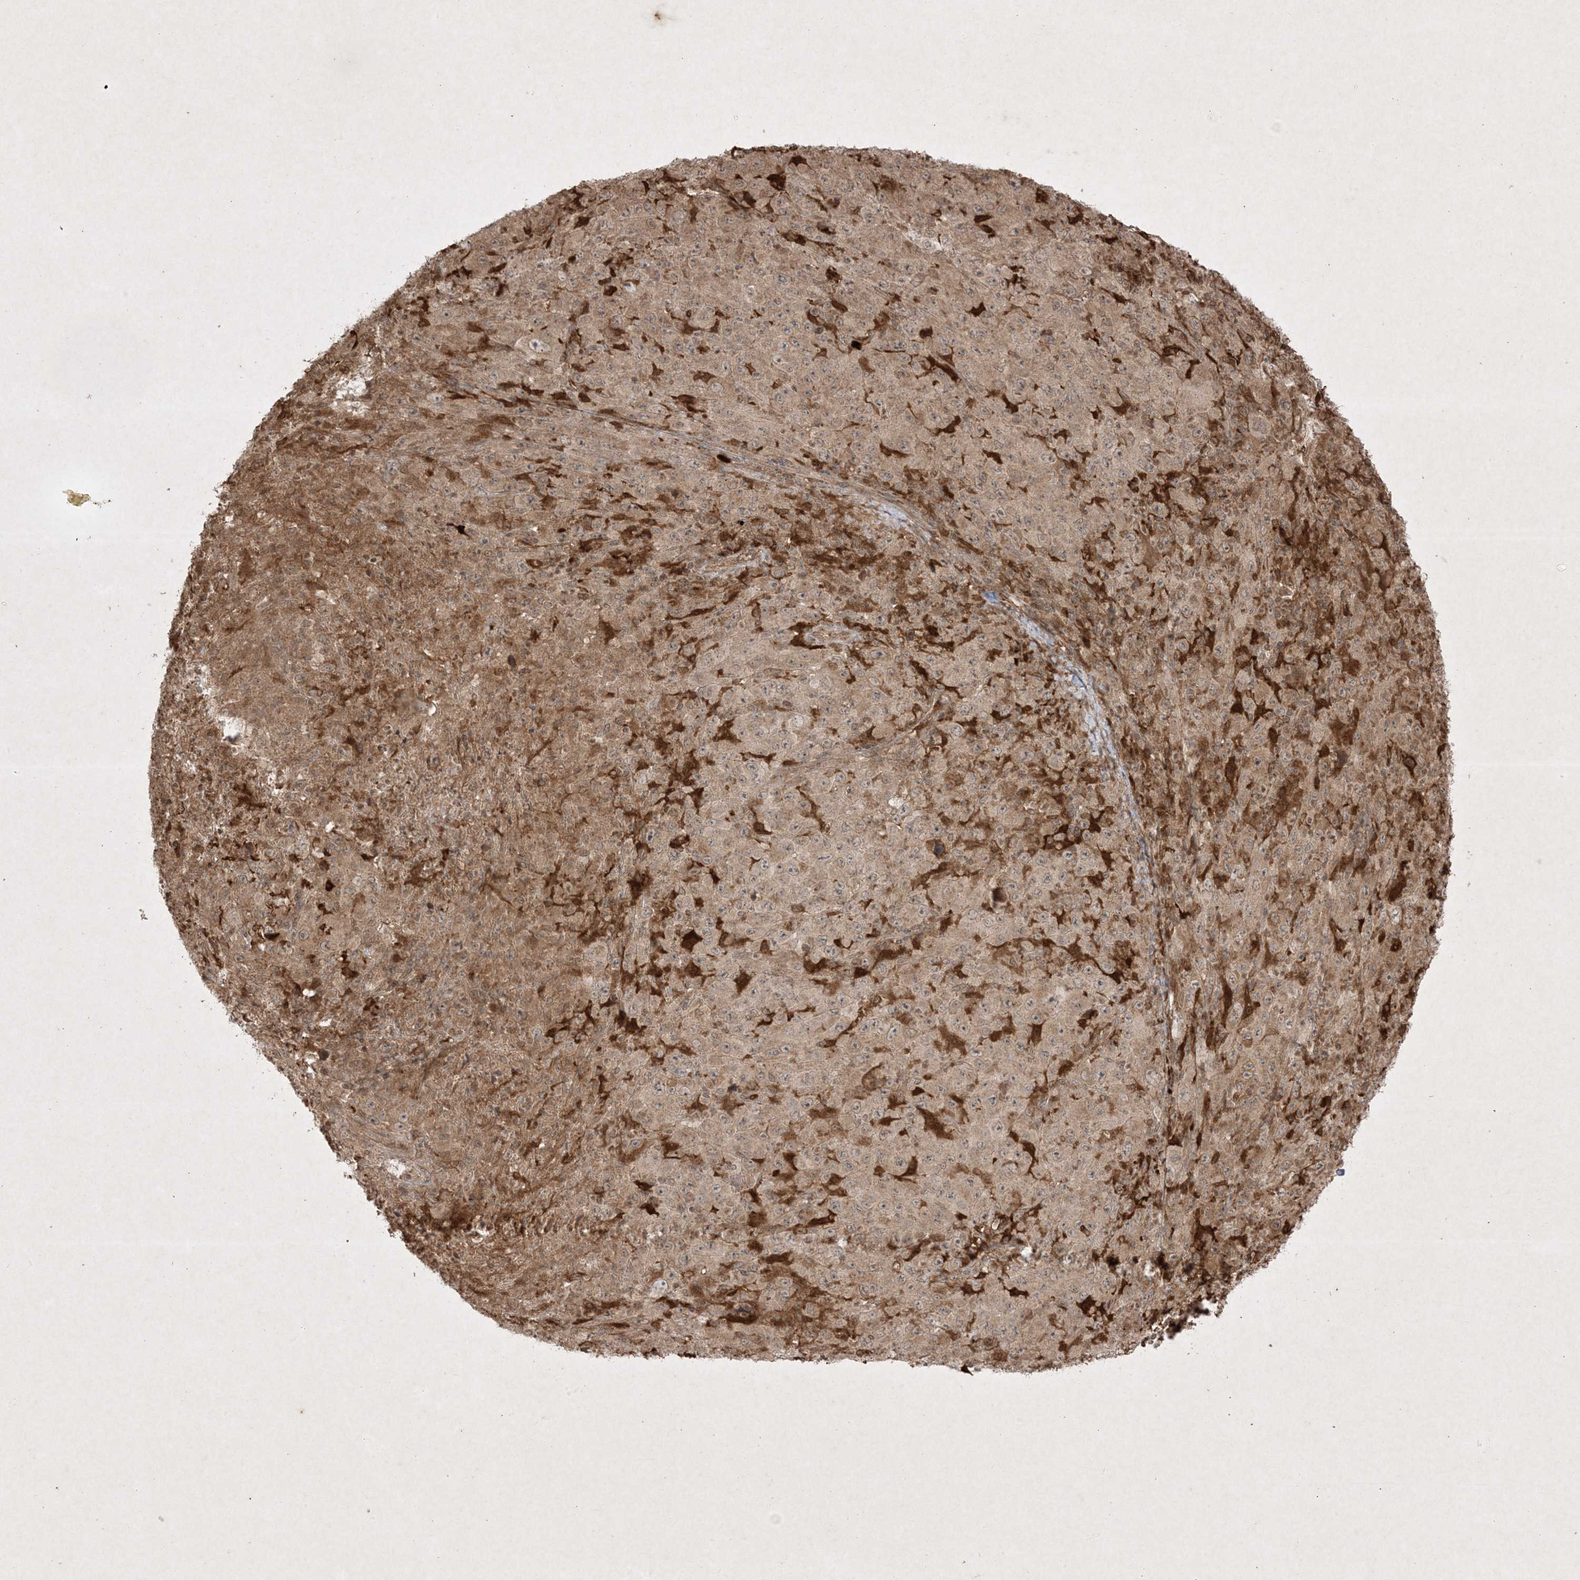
{"staining": {"intensity": "weak", "quantity": ">75%", "location": "cytoplasmic/membranous"}, "tissue": "melanoma", "cell_type": "Tumor cells", "image_type": "cancer", "snomed": [{"axis": "morphology", "description": "Malignant melanoma, Metastatic site"}, {"axis": "topography", "description": "Skin"}], "caption": "A high-resolution photomicrograph shows immunohistochemistry (IHC) staining of melanoma, which shows weak cytoplasmic/membranous expression in approximately >75% of tumor cells.", "gene": "PTK6", "patient": {"sex": "female", "age": 56}}